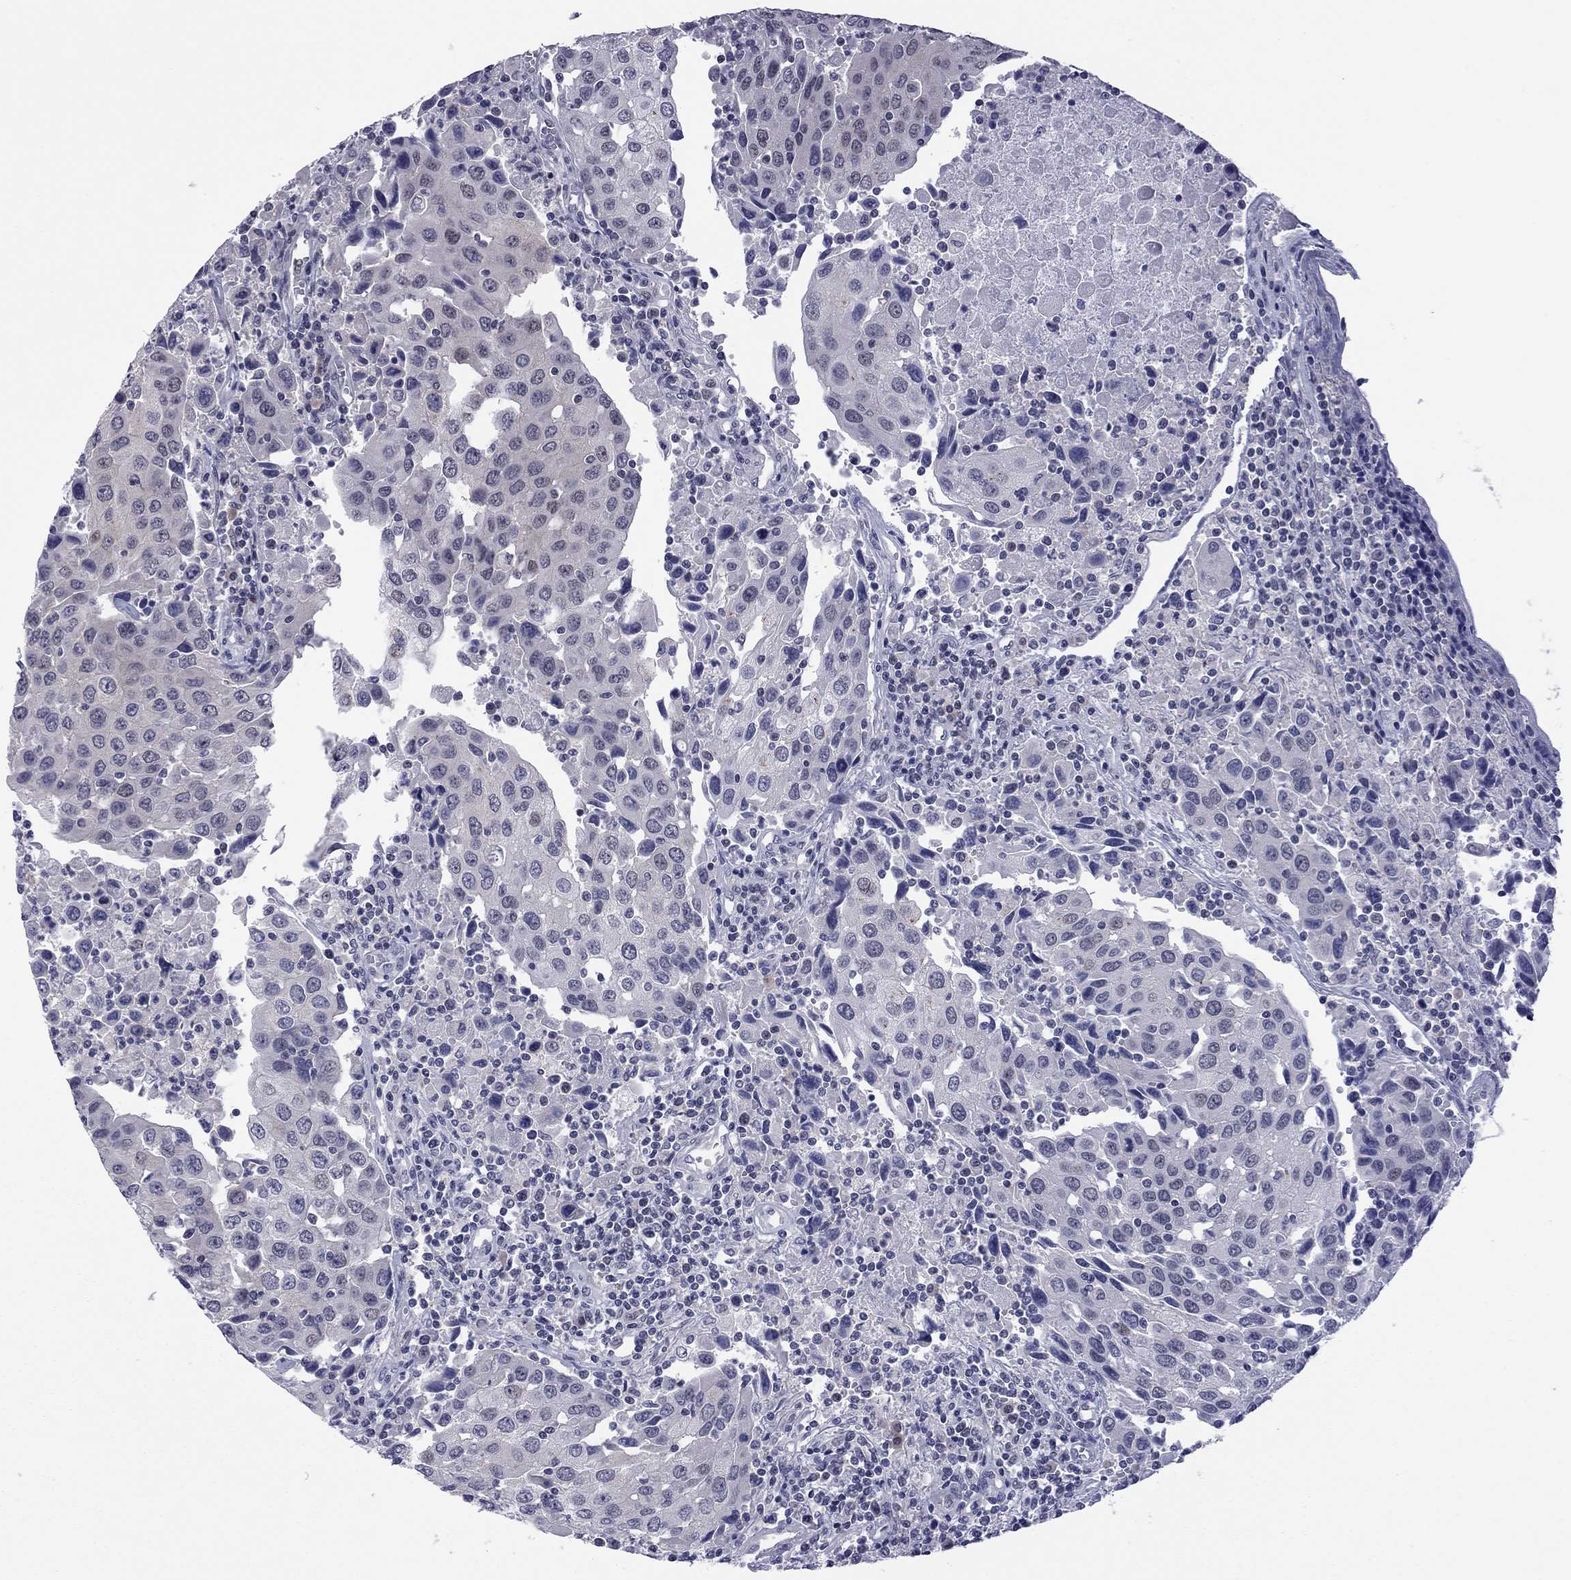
{"staining": {"intensity": "negative", "quantity": "none", "location": "none"}, "tissue": "urothelial cancer", "cell_type": "Tumor cells", "image_type": "cancer", "snomed": [{"axis": "morphology", "description": "Urothelial carcinoma, High grade"}, {"axis": "topography", "description": "Urinary bladder"}], "caption": "A high-resolution micrograph shows IHC staining of urothelial cancer, which shows no significant staining in tumor cells.", "gene": "POU5F2", "patient": {"sex": "female", "age": 85}}